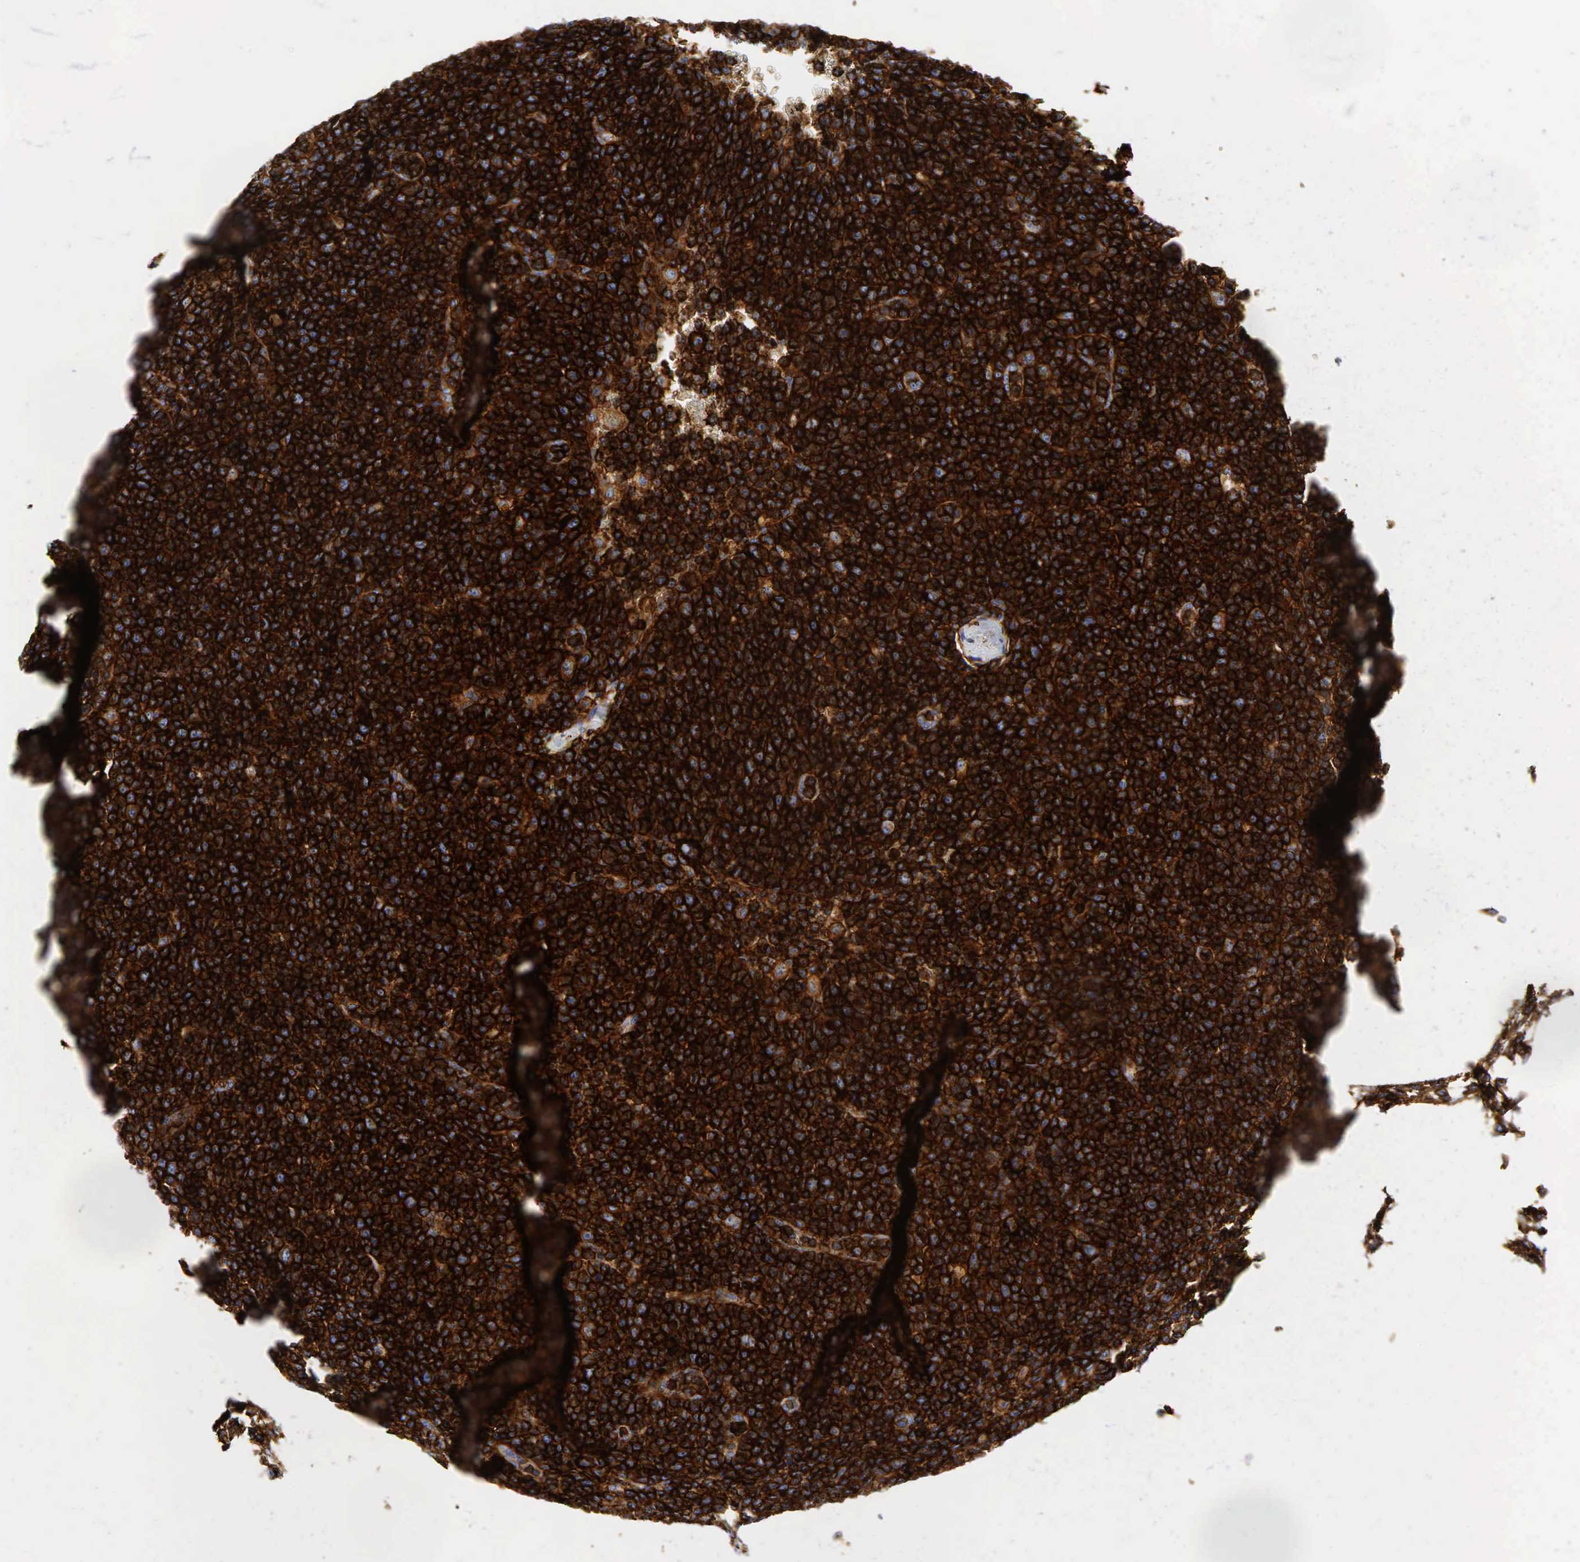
{"staining": {"intensity": "strong", "quantity": ">75%", "location": "cytoplasmic/membranous"}, "tissue": "lymphoma", "cell_type": "Tumor cells", "image_type": "cancer", "snomed": [{"axis": "morphology", "description": "Malignant lymphoma, non-Hodgkin's type, Low grade"}, {"axis": "topography", "description": "Lymph node"}], "caption": "Malignant lymphoma, non-Hodgkin's type (low-grade) tissue exhibits strong cytoplasmic/membranous staining in about >75% of tumor cells", "gene": "CD44", "patient": {"sex": "male", "age": 50}}